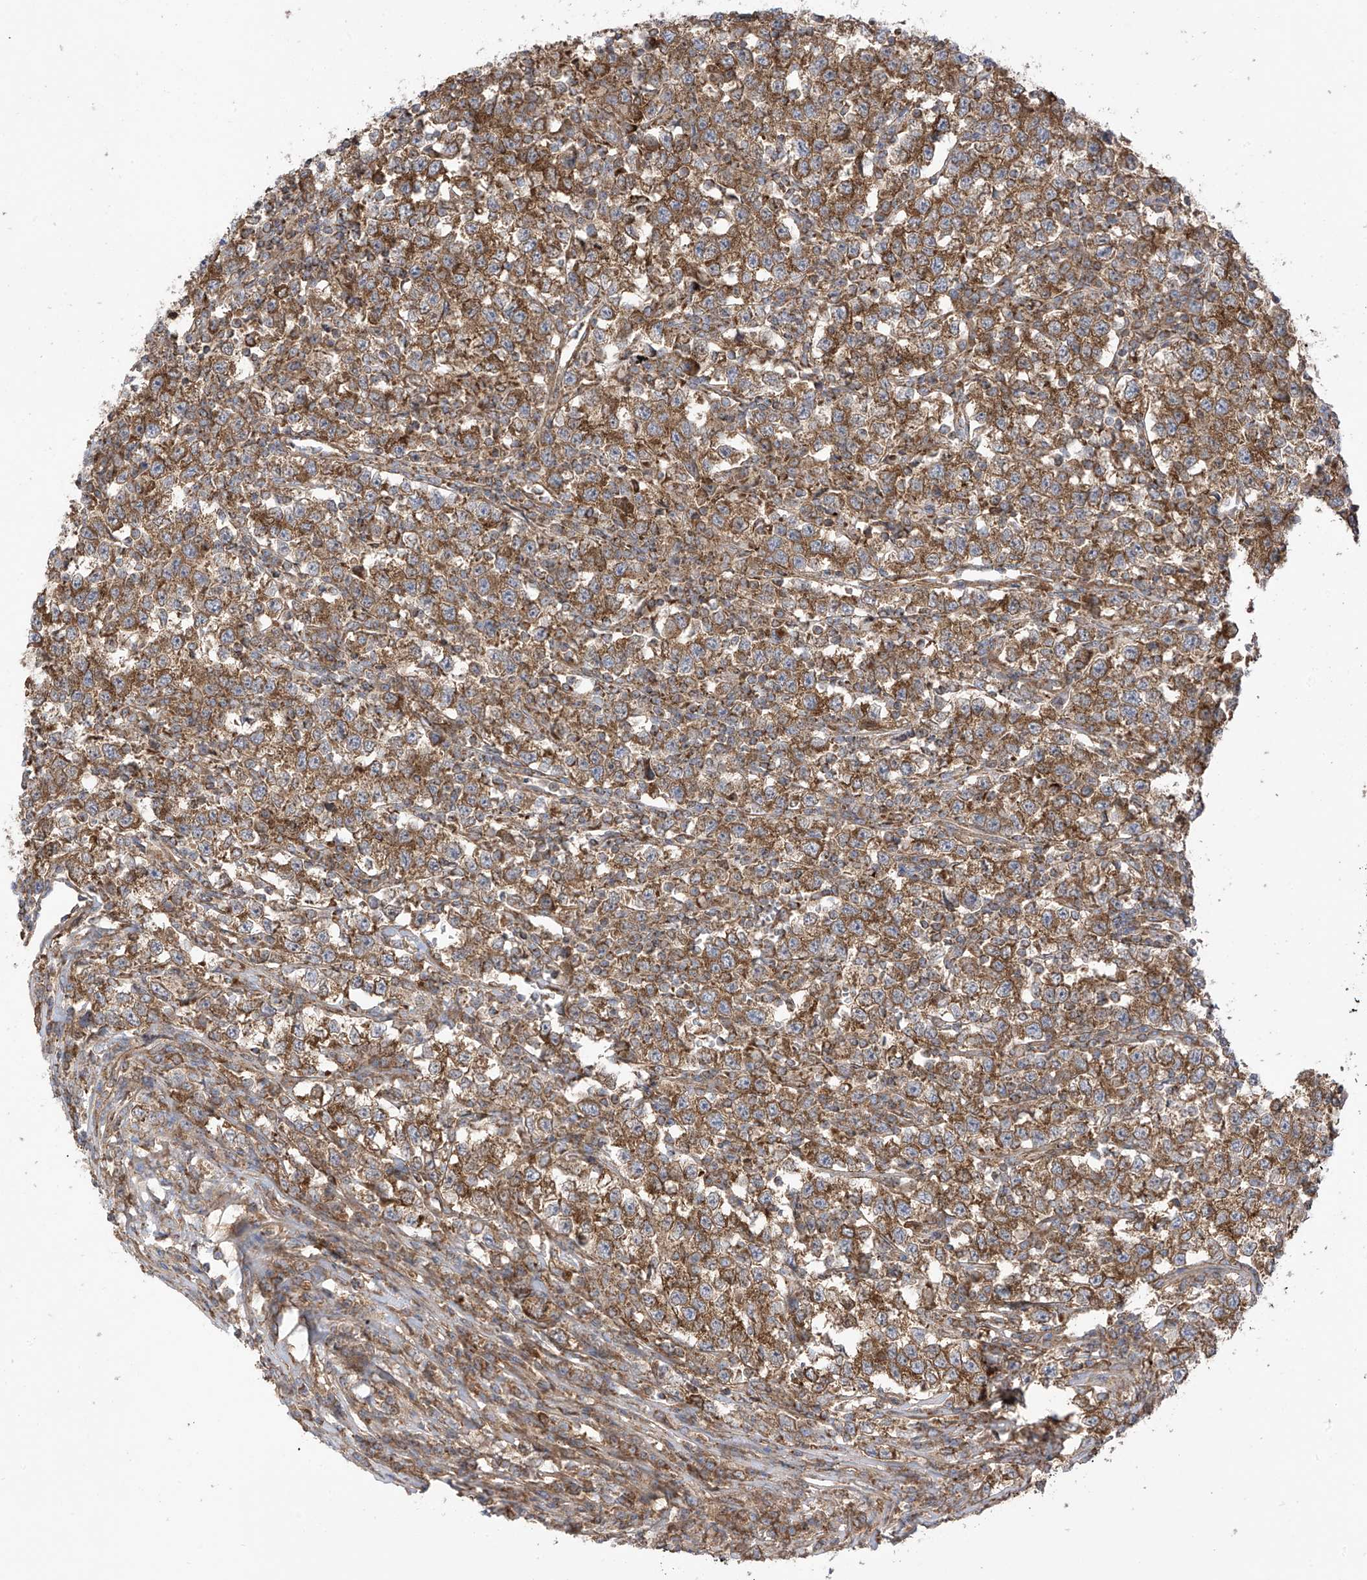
{"staining": {"intensity": "moderate", "quantity": ">75%", "location": "cytoplasmic/membranous"}, "tissue": "testis cancer", "cell_type": "Tumor cells", "image_type": "cancer", "snomed": [{"axis": "morphology", "description": "Normal tissue, NOS"}, {"axis": "morphology", "description": "Seminoma, NOS"}, {"axis": "topography", "description": "Testis"}], "caption": "The immunohistochemical stain labels moderate cytoplasmic/membranous staining in tumor cells of testis cancer (seminoma) tissue.", "gene": "REPS1", "patient": {"sex": "male", "age": 43}}